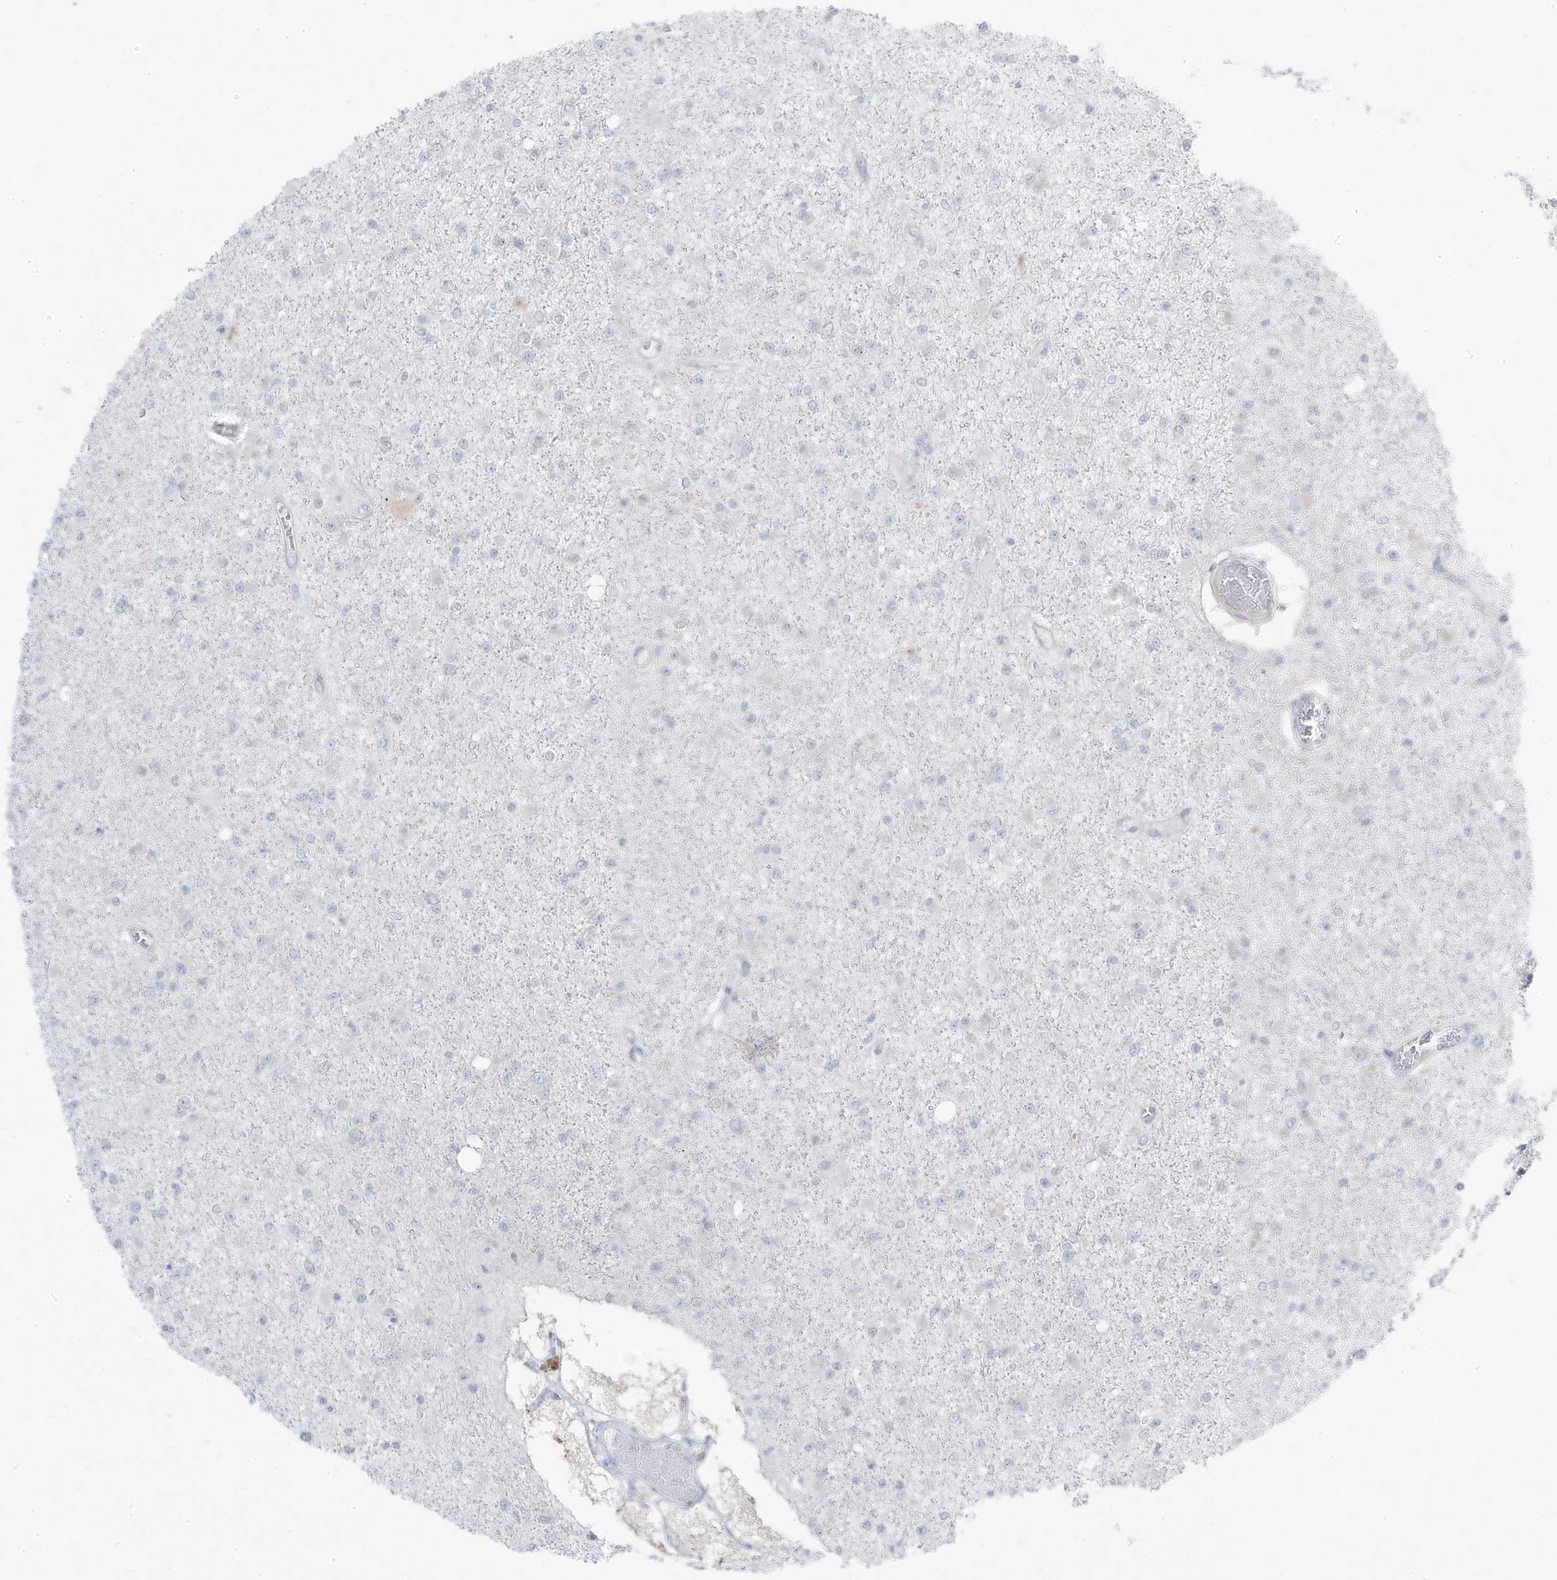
{"staining": {"intensity": "negative", "quantity": "none", "location": "none"}, "tissue": "glioma", "cell_type": "Tumor cells", "image_type": "cancer", "snomed": [{"axis": "morphology", "description": "Glioma, malignant, Low grade"}, {"axis": "topography", "description": "Brain"}], "caption": "Immunohistochemistry image of neoplastic tissue: glioma stained with DAB (3,3'-diaminobenzidine) displays no significant protein expression in tumor cells.", "gene": "TSEN15", "patient": {"sex": "female", "age": 22}}